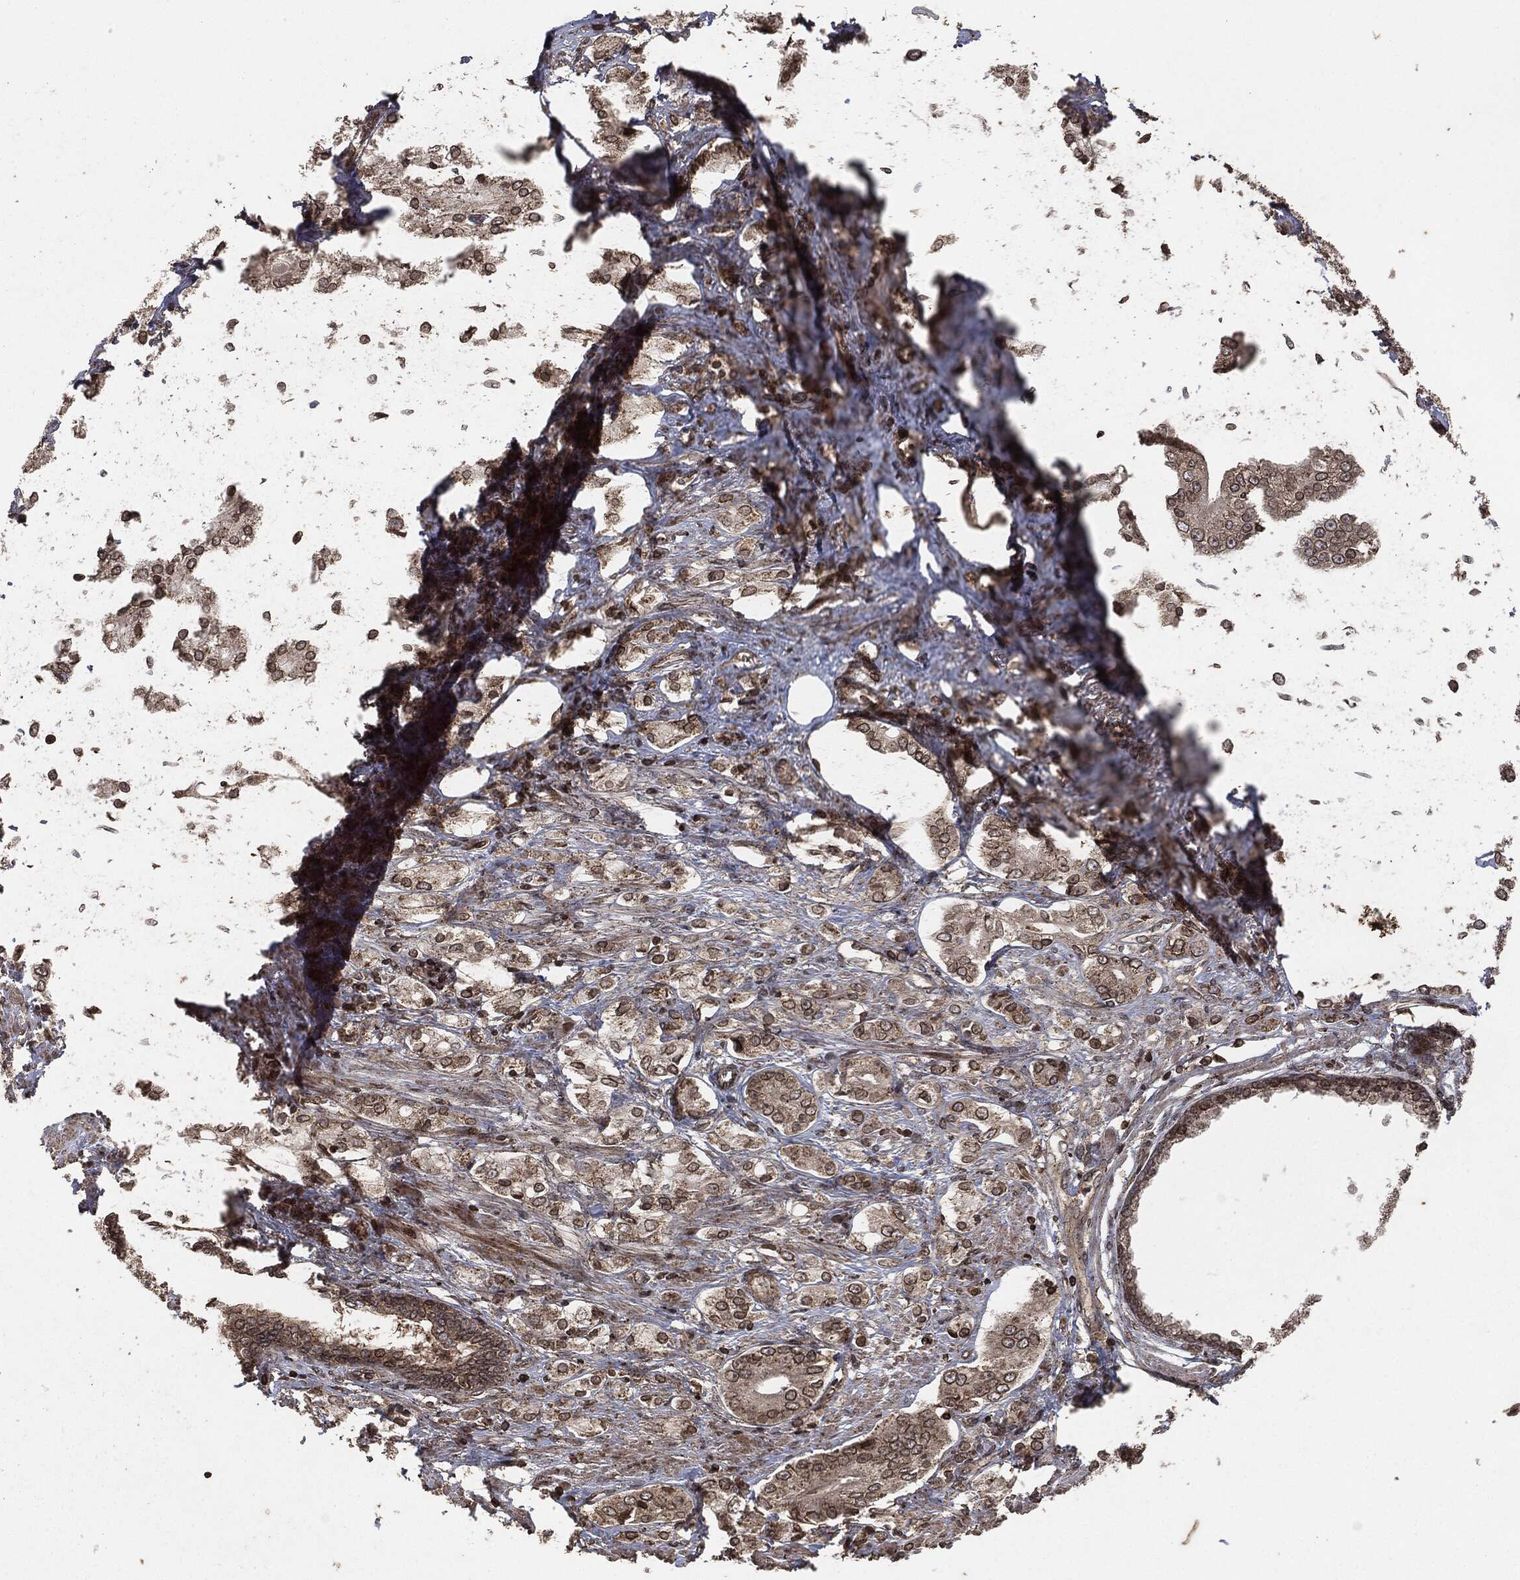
{"staining": {"intensity": "moderate", "quantity": "<25%", "location": "cytoplasmic/membranous"}, "tissue": "prostate cancer", "cell_type": "Tumor cells", "image_type": "cancer", "snomed": [{"axis": "morphology", "description": "Adenocarcinoma, NOS"}, {"axis": "topography", "description": "Prostate and seminal vesicle, NOS"}, {"axis": "topography", "description": "Prostate"}], "caption": "Adenocarcinoma (prostate) stained with a protein marker displays moderate staining in tumor cells.", "gene": "IFIT1", "patient": {"sex": "male", "age": 67}}